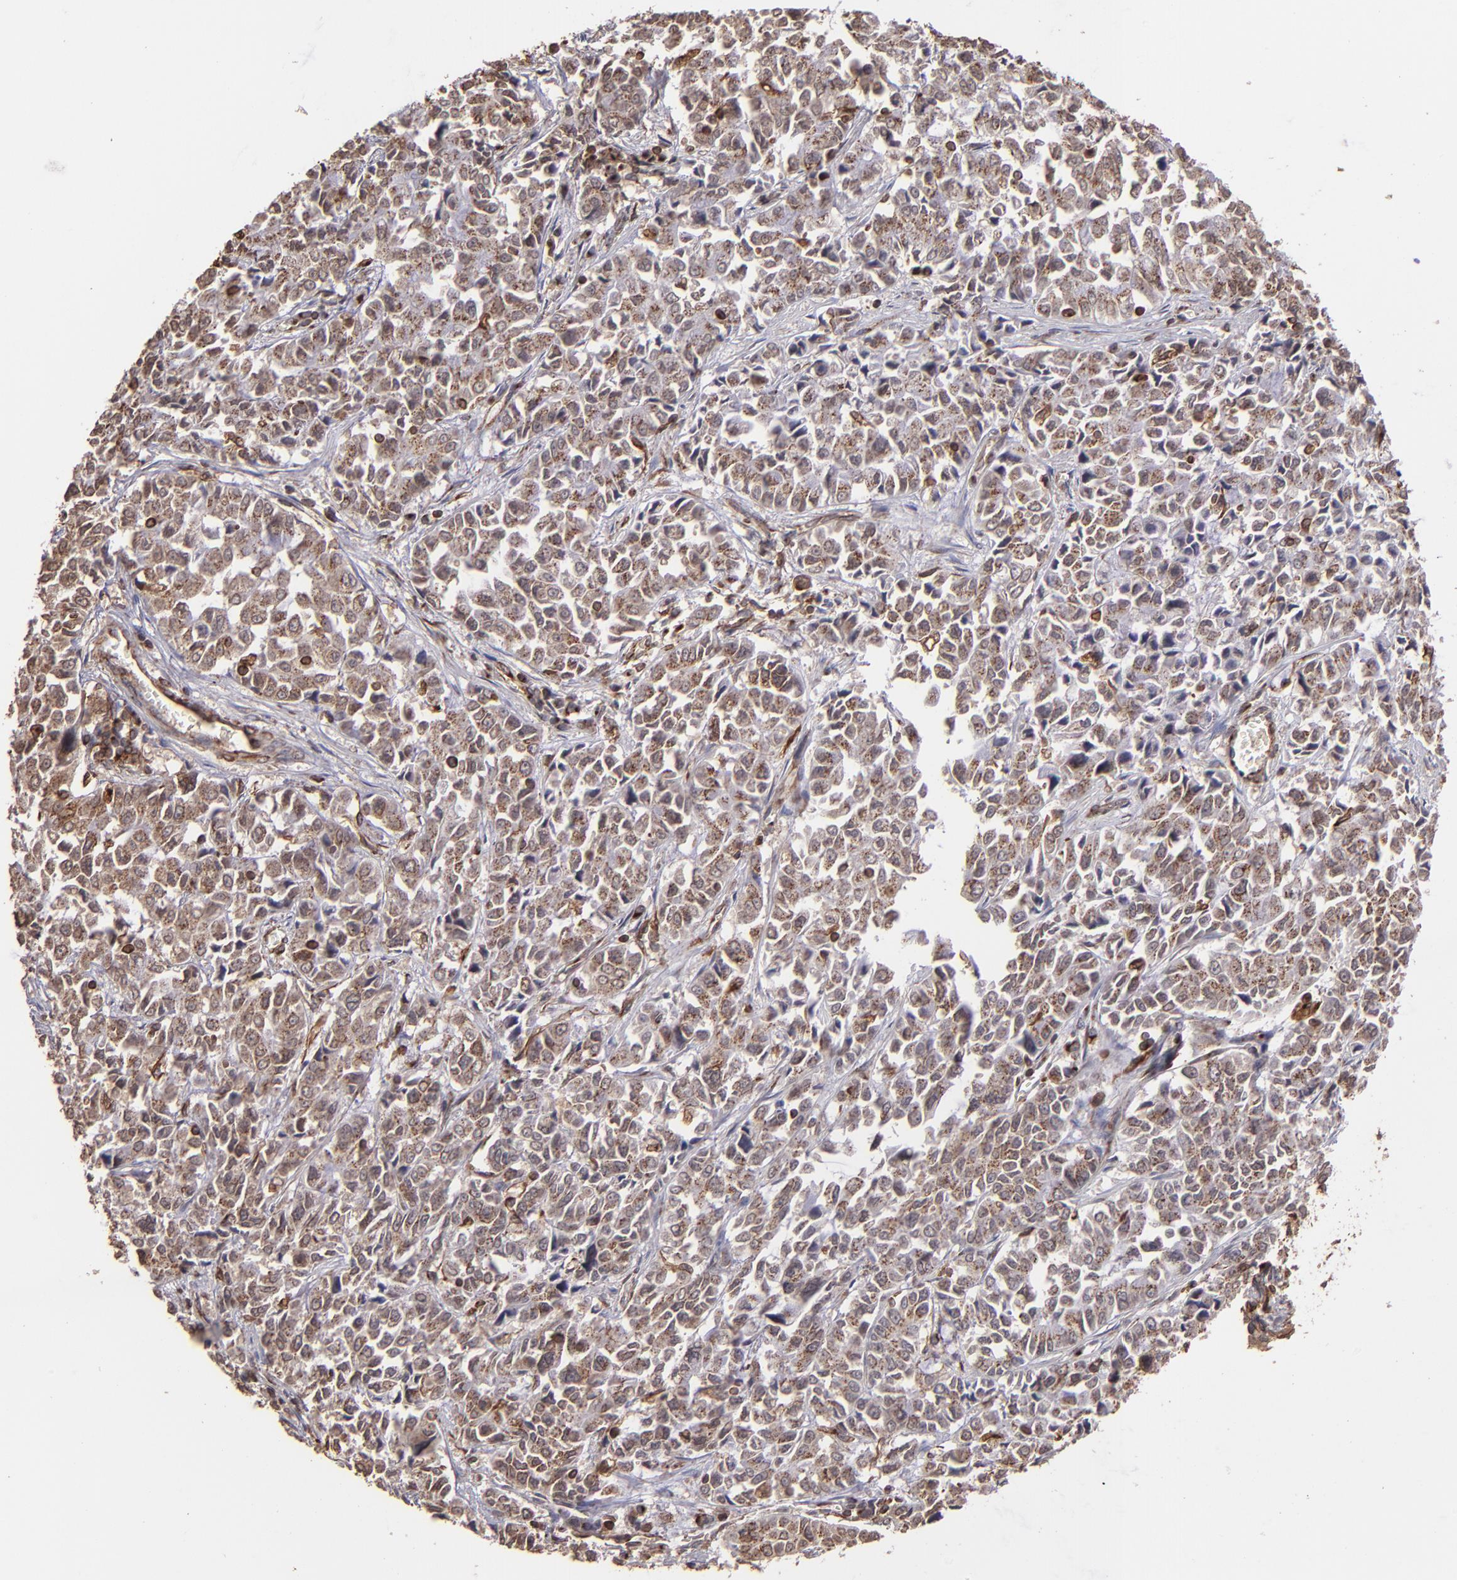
{"staining": {"intensity": "moderate", "quantity": ">75%", "location": "cytoplasmic/membranous"}, "tissue": "pancreatic cancer", "cell_type": "Tumor cells", "image_type": "cancer", "snomed": [{"axis": "morphology", "description": "Adenocarcinoma, NOS"}, {"axis": "topography", "description": "Pancreas"}], "caption": "Immunohistochemical staining of human pancreatic adenocarcinoma displays moderate cytoplasmic/membranous protein expression in about >75% of tumor cells. (DAB IHC with brightfield microscopy, high magnification).", "gene": "TRIP11", "patient": {"sex": "female", "age": 52}}